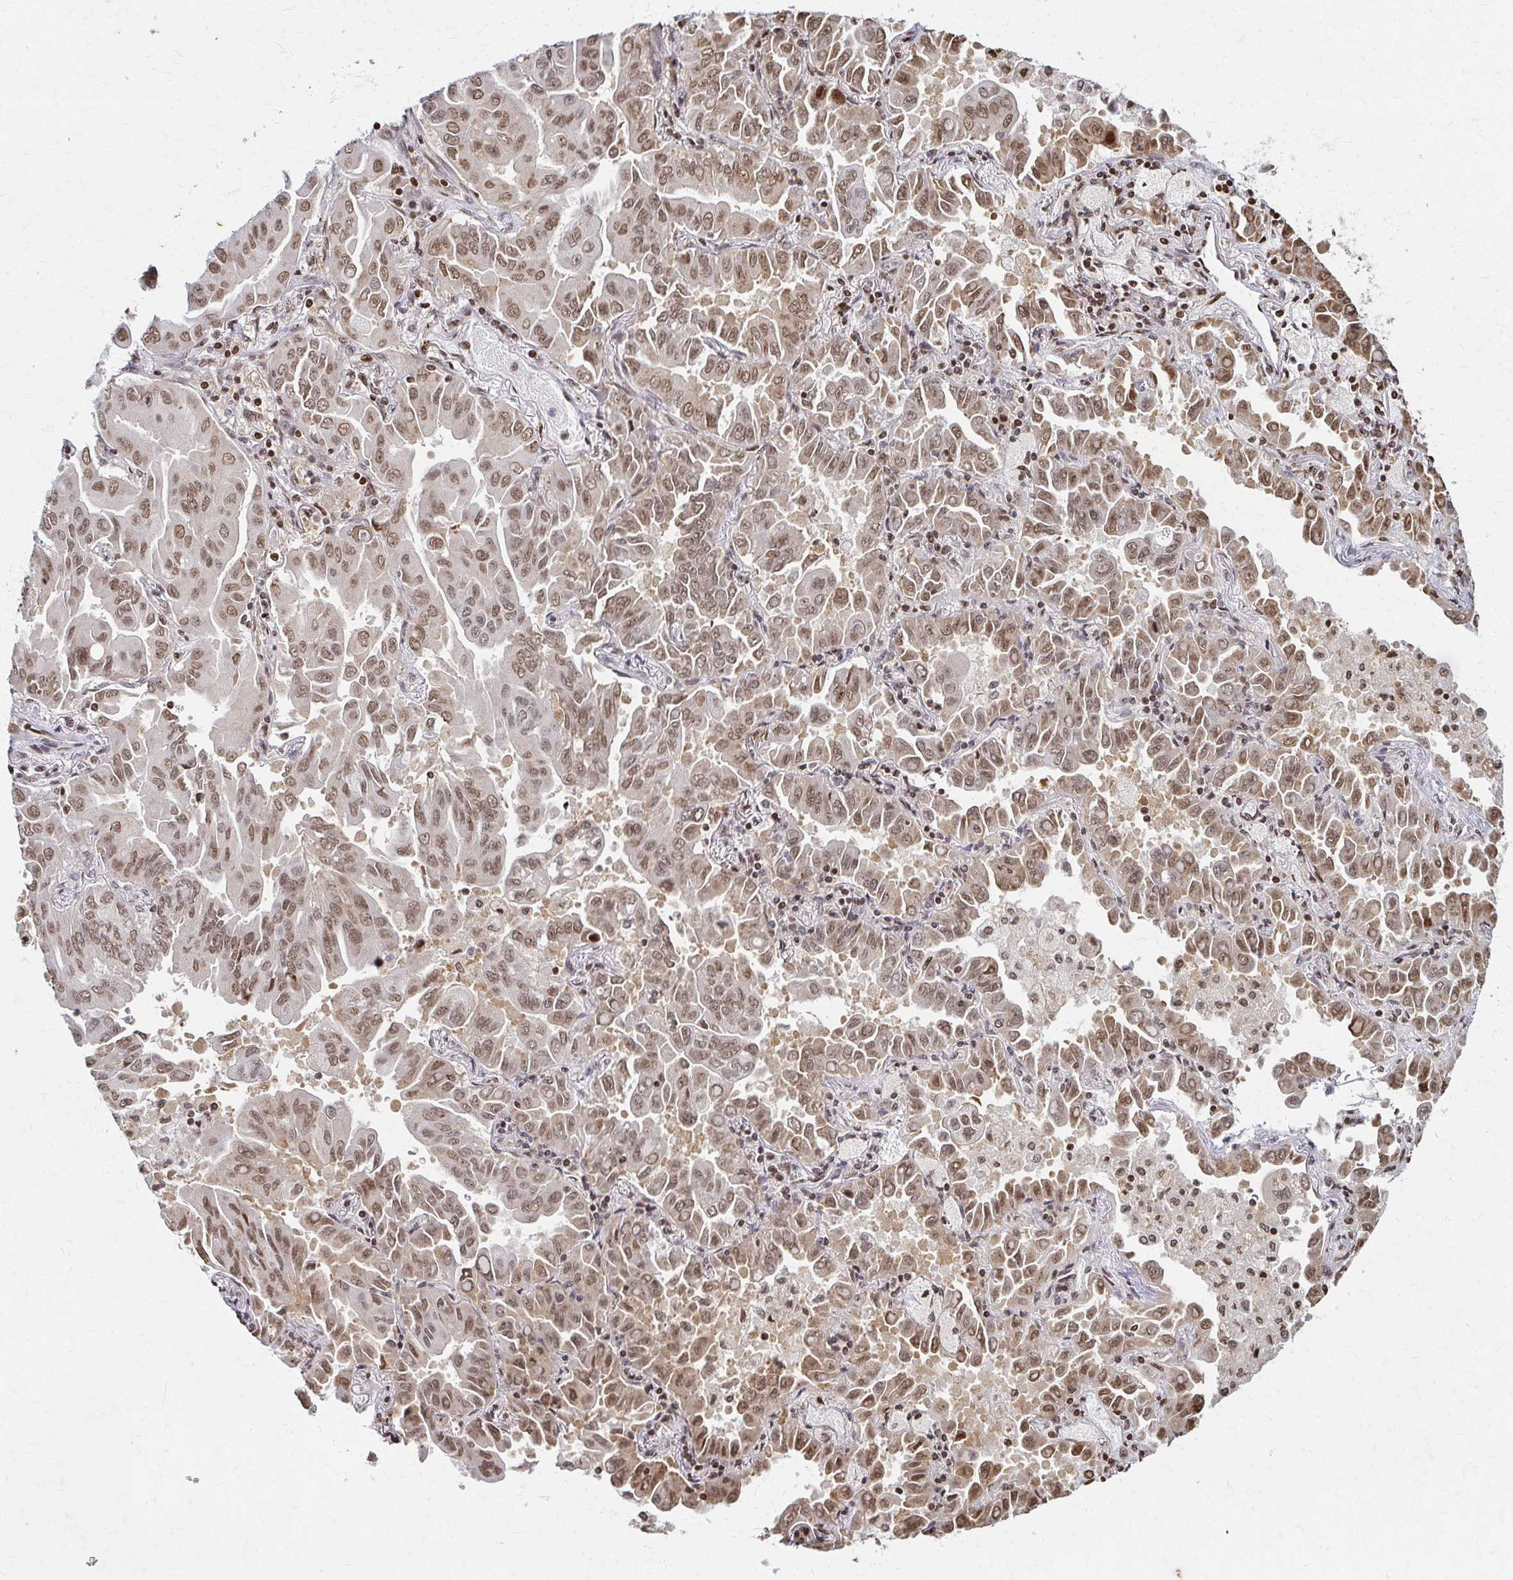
{"staining": {"intensity": "moderate", "quantity": ">75%", "location": "nuclear"}, "tissue": "lung cancer", "cell_type": "Tumor cells", "image_type": "cancer", "snomed": [{"axis": "morphology", "description": "Adenocarcinoma, NOS"}, {"axis": "topography", "description": "Lung"}], "caption": "Human lung cancer (adenocarcinoma) stained with a brown dye shows moderate nuclear positive expression in about >75% of tumor cells.", "gene": "PSMD7", "patient": {"sex": "male", "age": 64}}